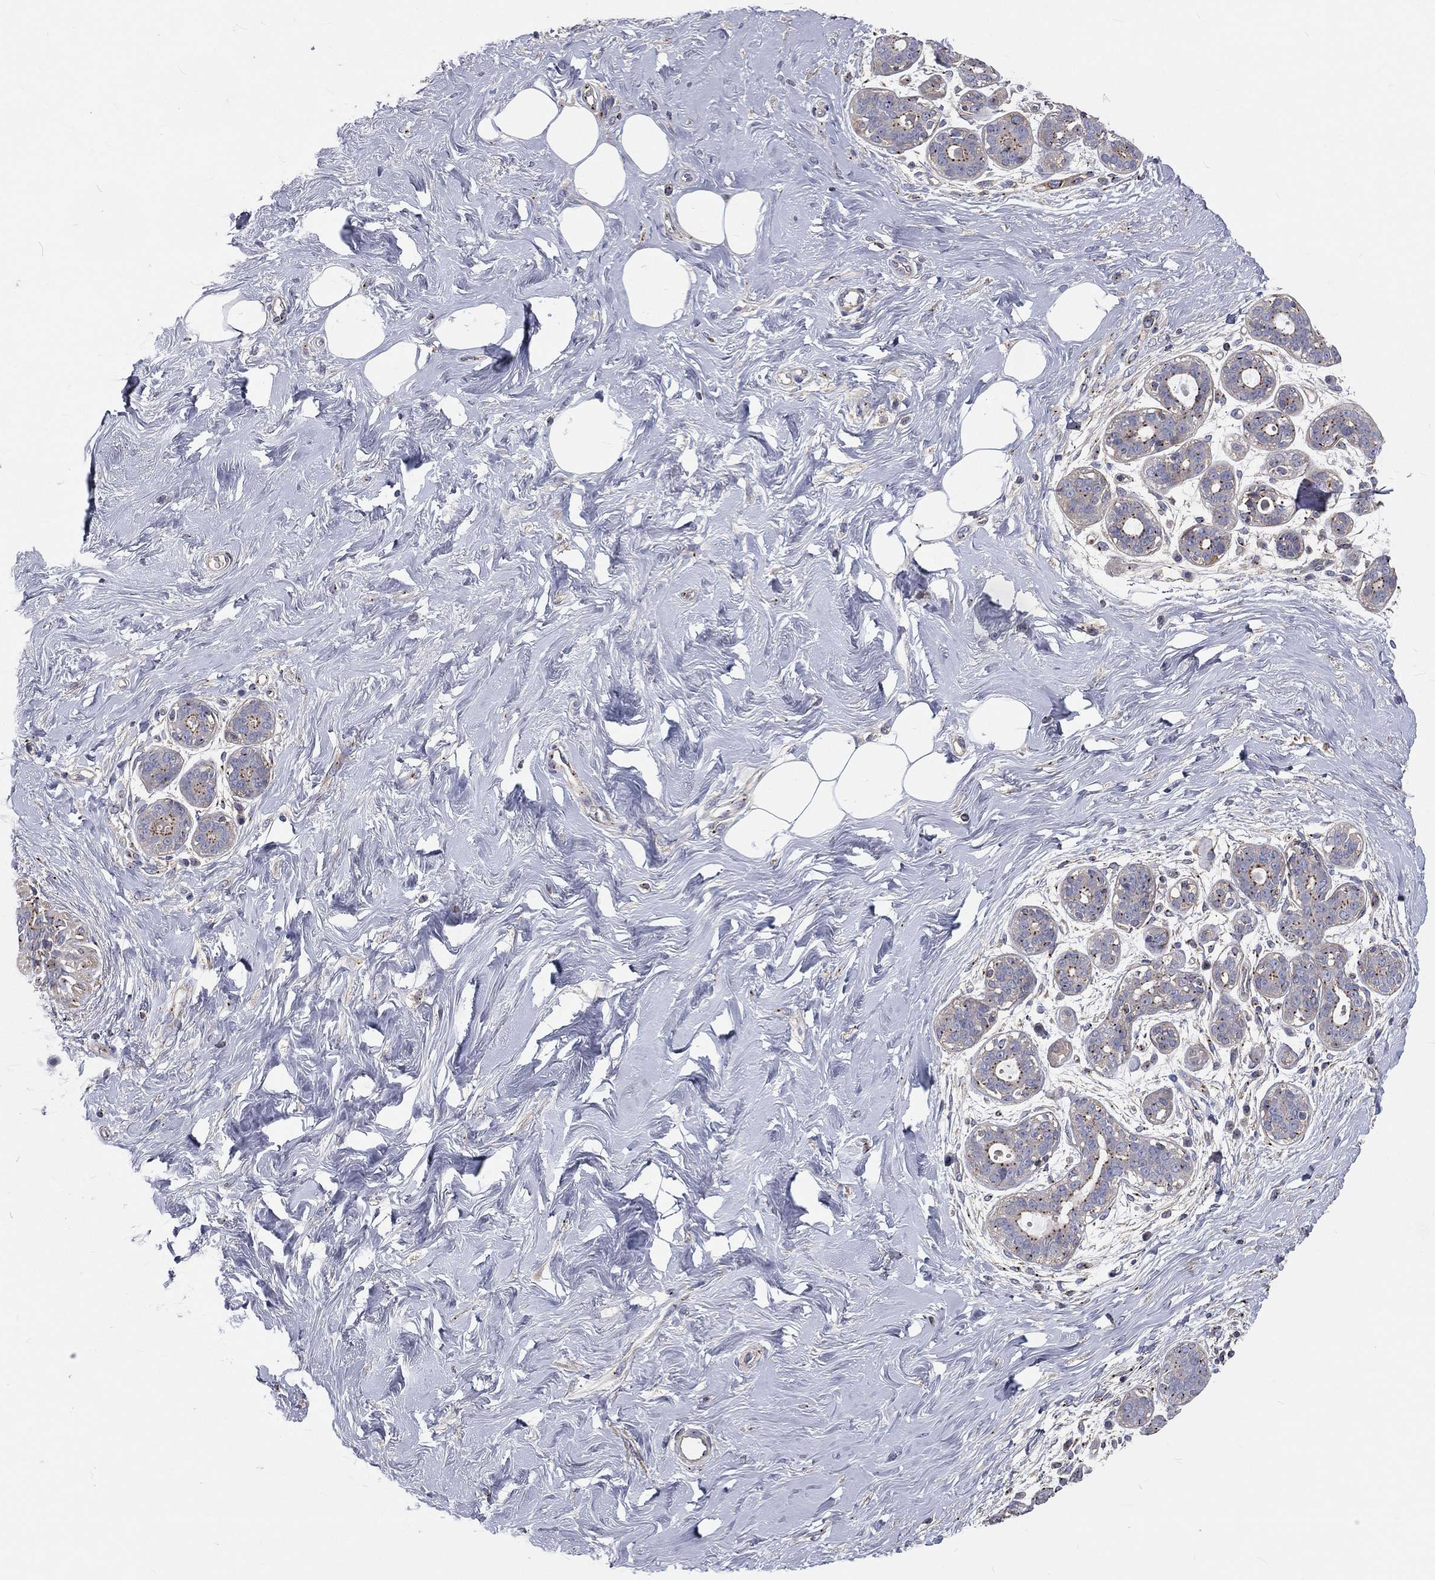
{"staining": {"intensity": "negative", "quantity": "none", "location": "none"}, "tissue": "breast", "cell_type": "Adipocytes", "image_type": "normal", "snomed": [{"axis": "morphology", "description": "Normal tissue, NOS"}, {"axis": "topography", "description": "Breast"}], "caption": "This is an IHC photomicrograph of benign breast. There is no expression in adipocytes.", "gene": "CROCC", "patient": {"sex": "female", "age": 43}}